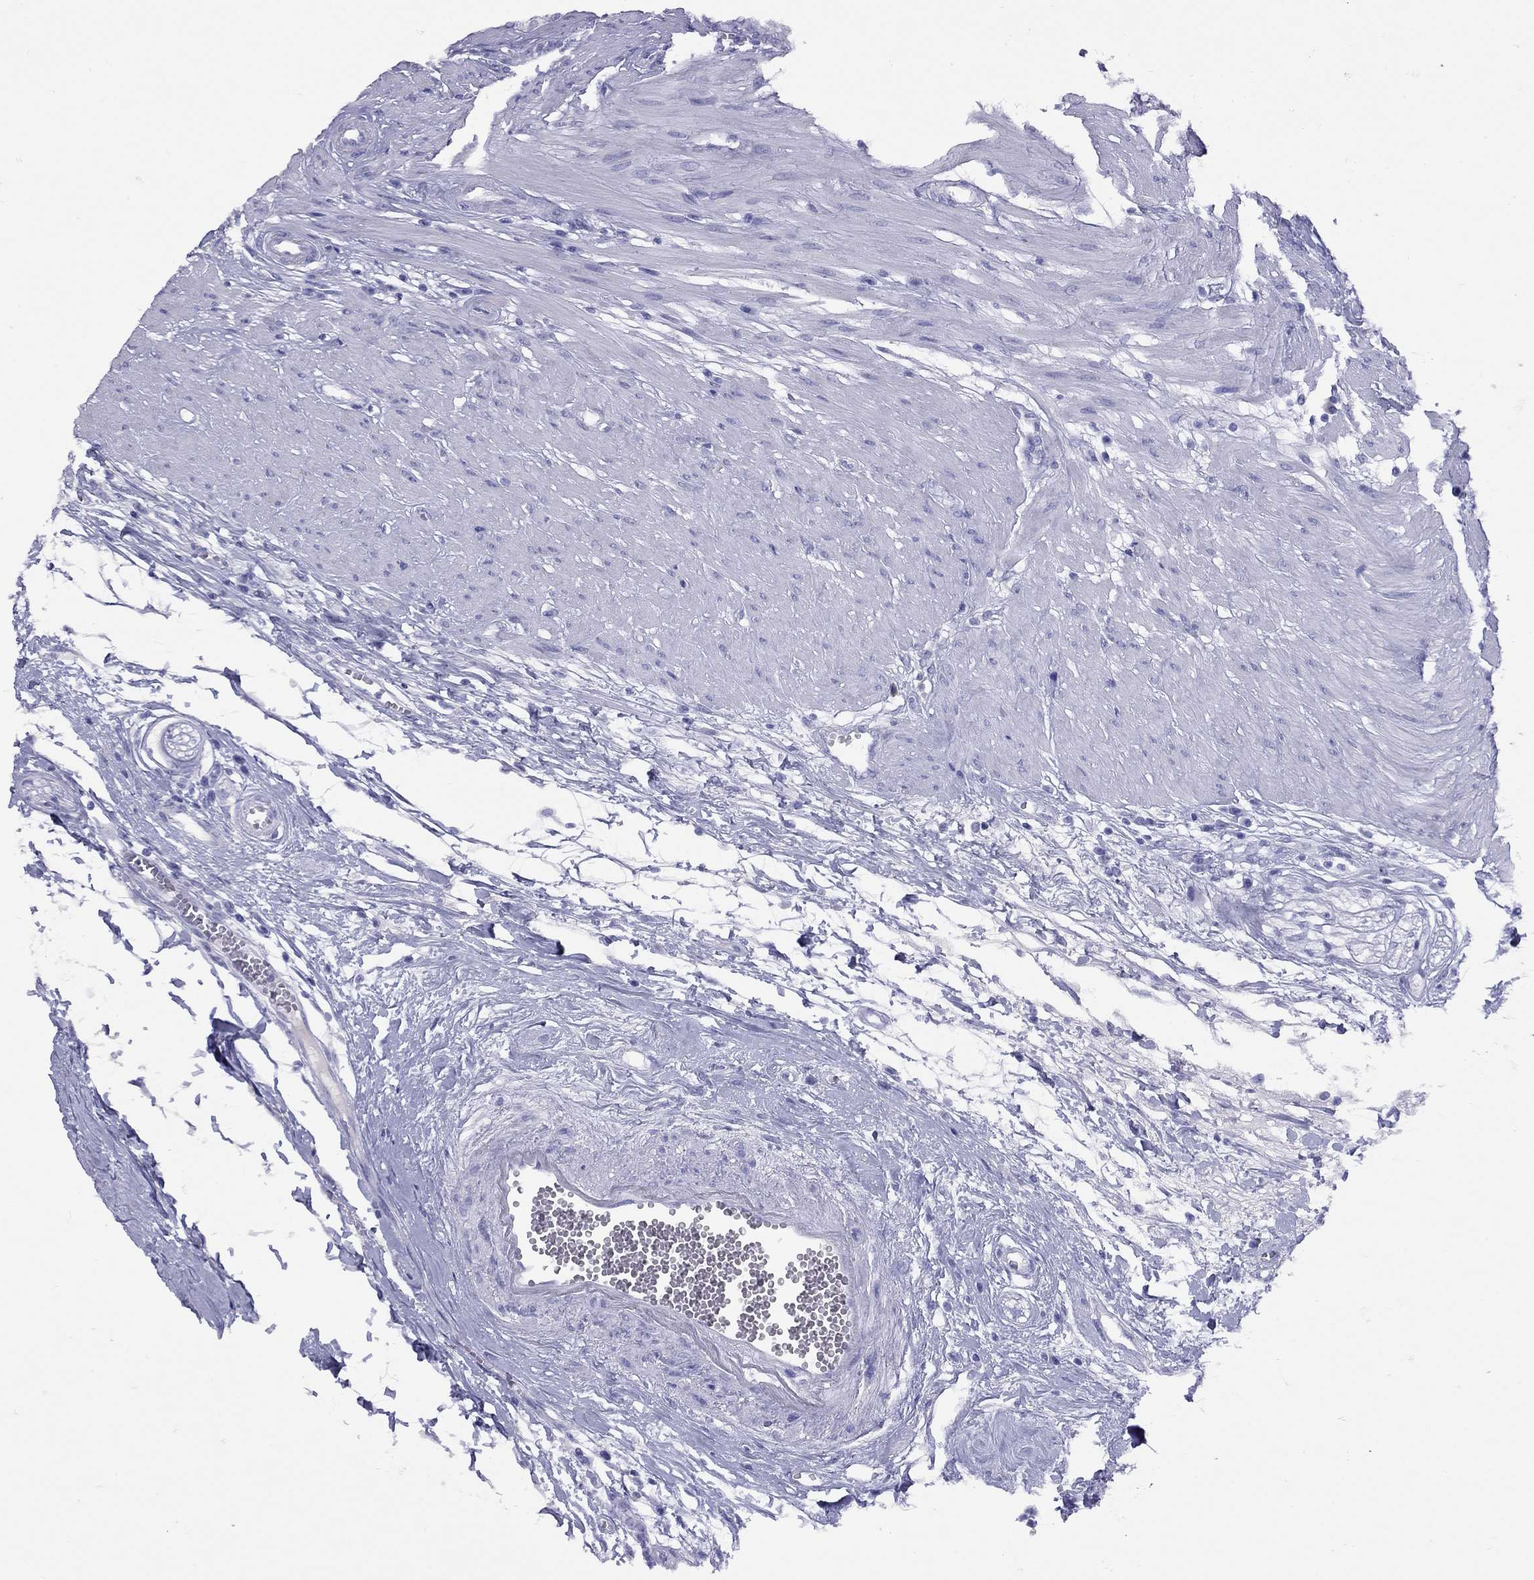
{"staining": {"intensity": "negative", "quantity": "none", "location": "none"}, "tissue": "seminal vesicle", "cell_type": "Glandular cells", "image_type": "normal", "snomed": [{"axis": "morphology", "description": "Normal tissue, NOS"}, {"axis": "morphology", "description": "Urothelial carcinoma, NOS"}, {"axis": "topography", "description": "Urinary bladder"}, {"axis": "topography", "description": "Seminal veicle"}], "caption": "This is a micrograph of IHC staining of benign seminal vesicle, which shows no expression in glandular cells. Brightfield microscopy of IHC stained with DAB (brown) and hematoxylin (blue), captured at high magnification.", "gene": "GRIA2", "patient": {"sex": "male", "age": 76}}